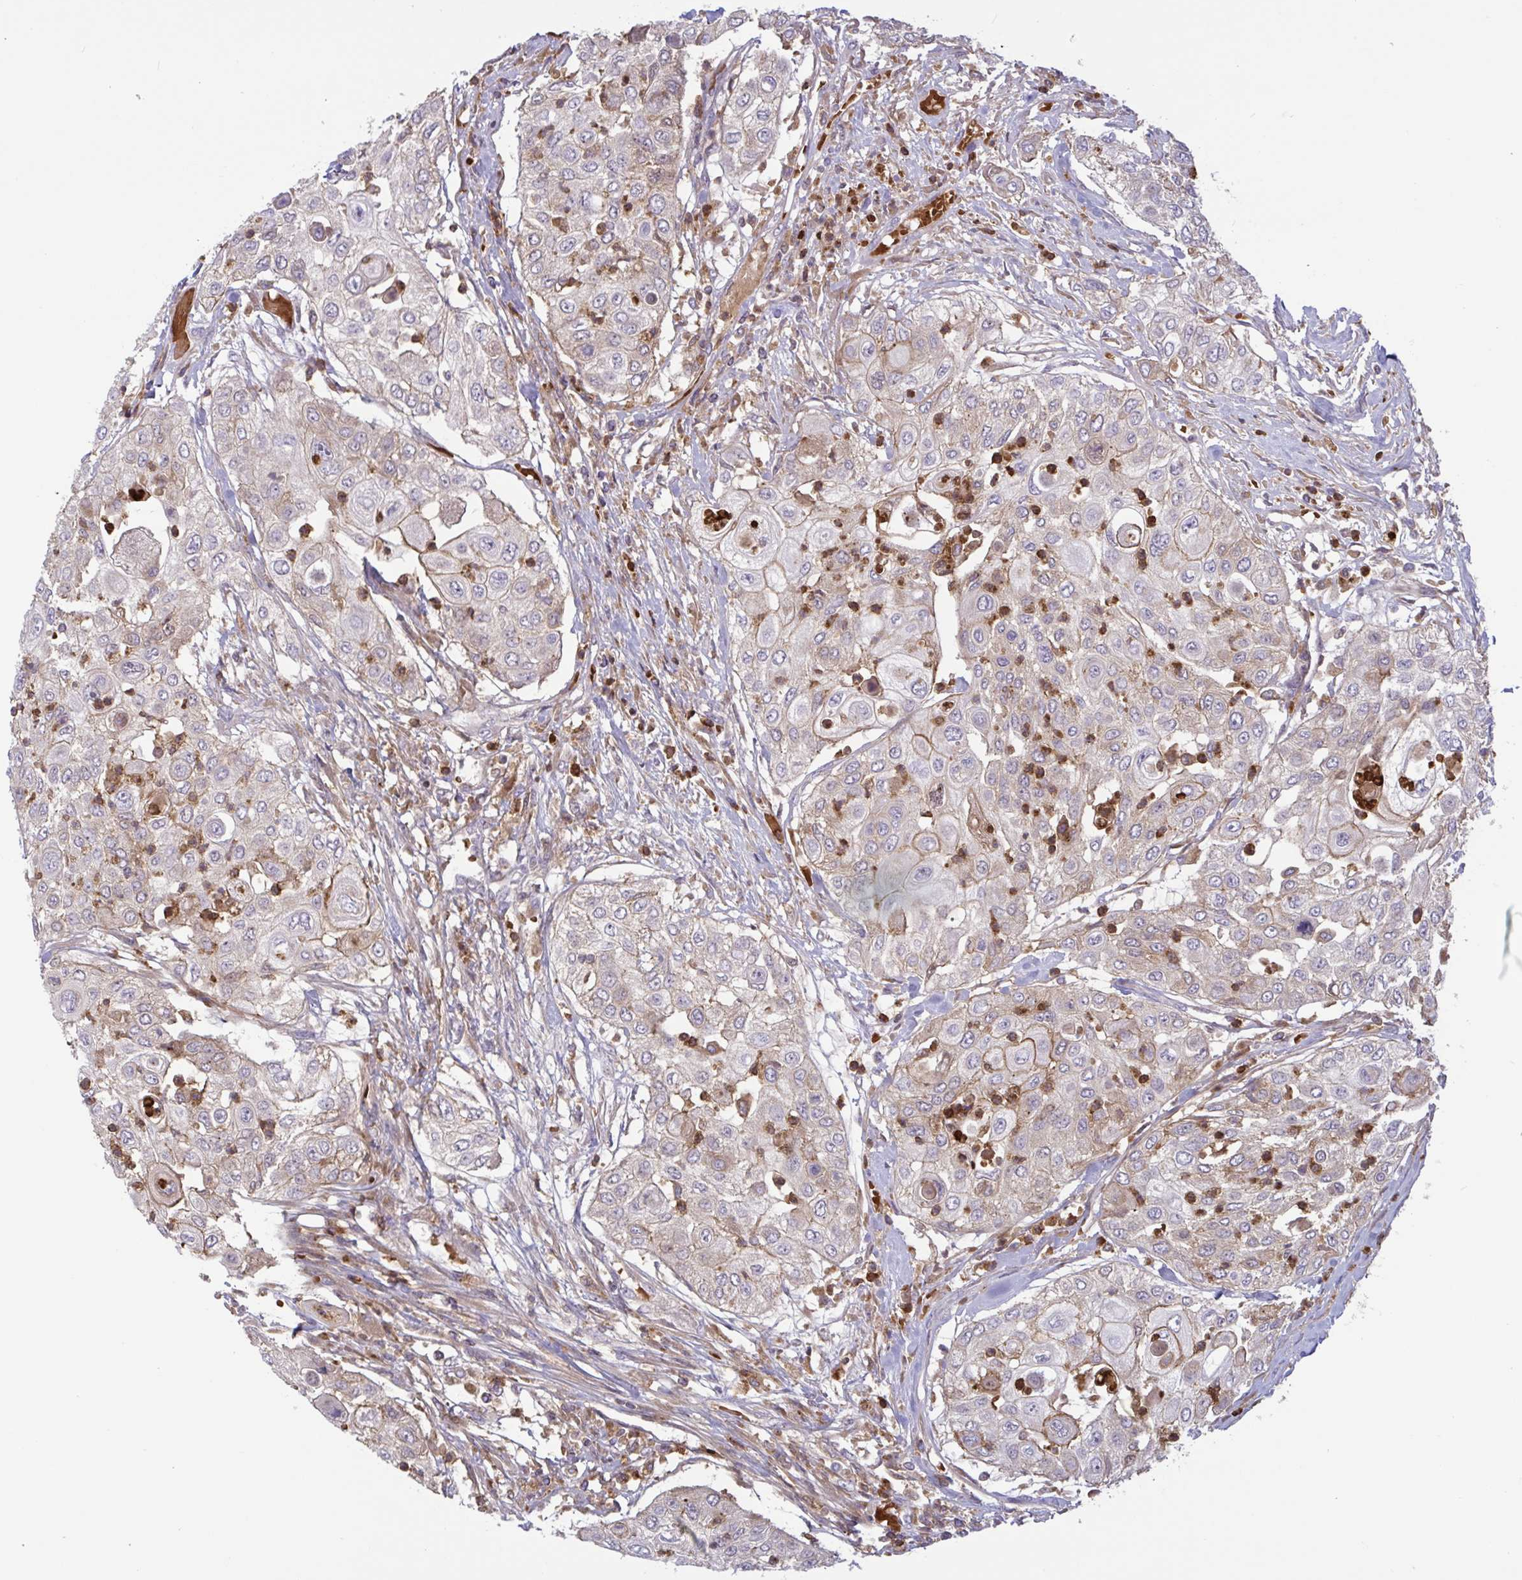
{"staining": {"intensity": "weak", "quantity": "<25%", "location": "cytoplasmic/membranous"}, "tissue": "urothelial cancer", "cell_type": "Tumor cells", "image_type": "cancer", "snomed": [{"axis": "morphology", "description": "Urothelial carcinoma, High grade"}, {"axis": "topography", "description": "Urinary bladder"}], "caption": "Immunohistochemistry (IHC) micrograph of urothelial cancer stained for a protein (brown), which displays no staining in tumor cells.", "gene": "IL1R1", "patient": {"sex": "female", "age": 79}}